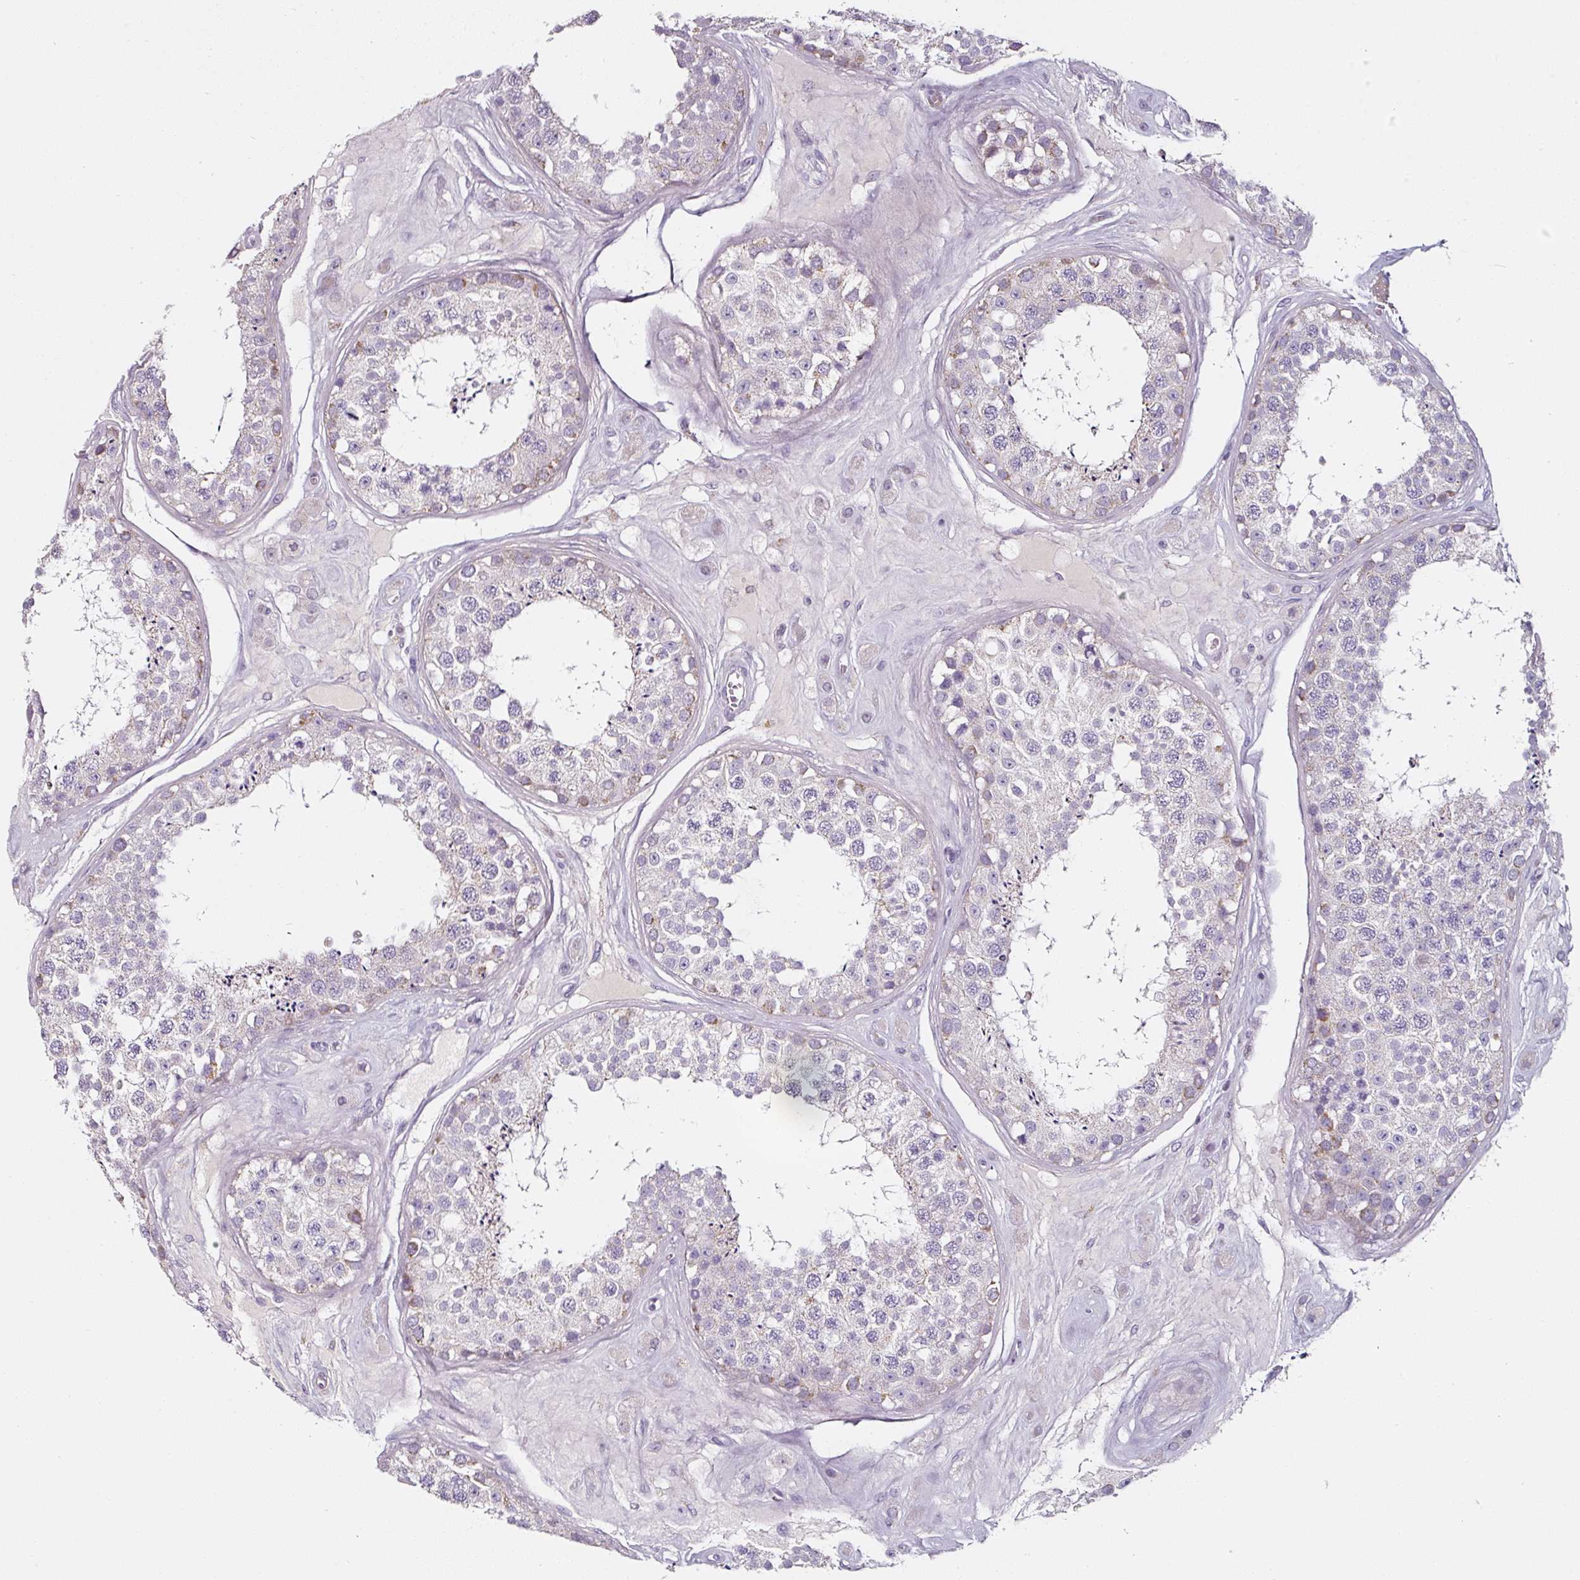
{"staining": {"intensity": "moderate", "quantity": "<25%", "location": "cytoplasmic/membranous"}, "tissue": "testis", "cell_type": "Cells in seminiferous ducts", "image_type": "normal", "snomed": [{"axis": "morphology", "description": "Normal tissue, NOS"}, {"axis": "topography", "description": "Testis"}], "caption": "Normal testis reveals moderate cytoplasmic/membranous positivity in approximately <25% of cells in seminiferous ducts, visualized by immunohistochemistry.", "gene": "CAP2", "patient": {"sex": "male", "age": 25}}